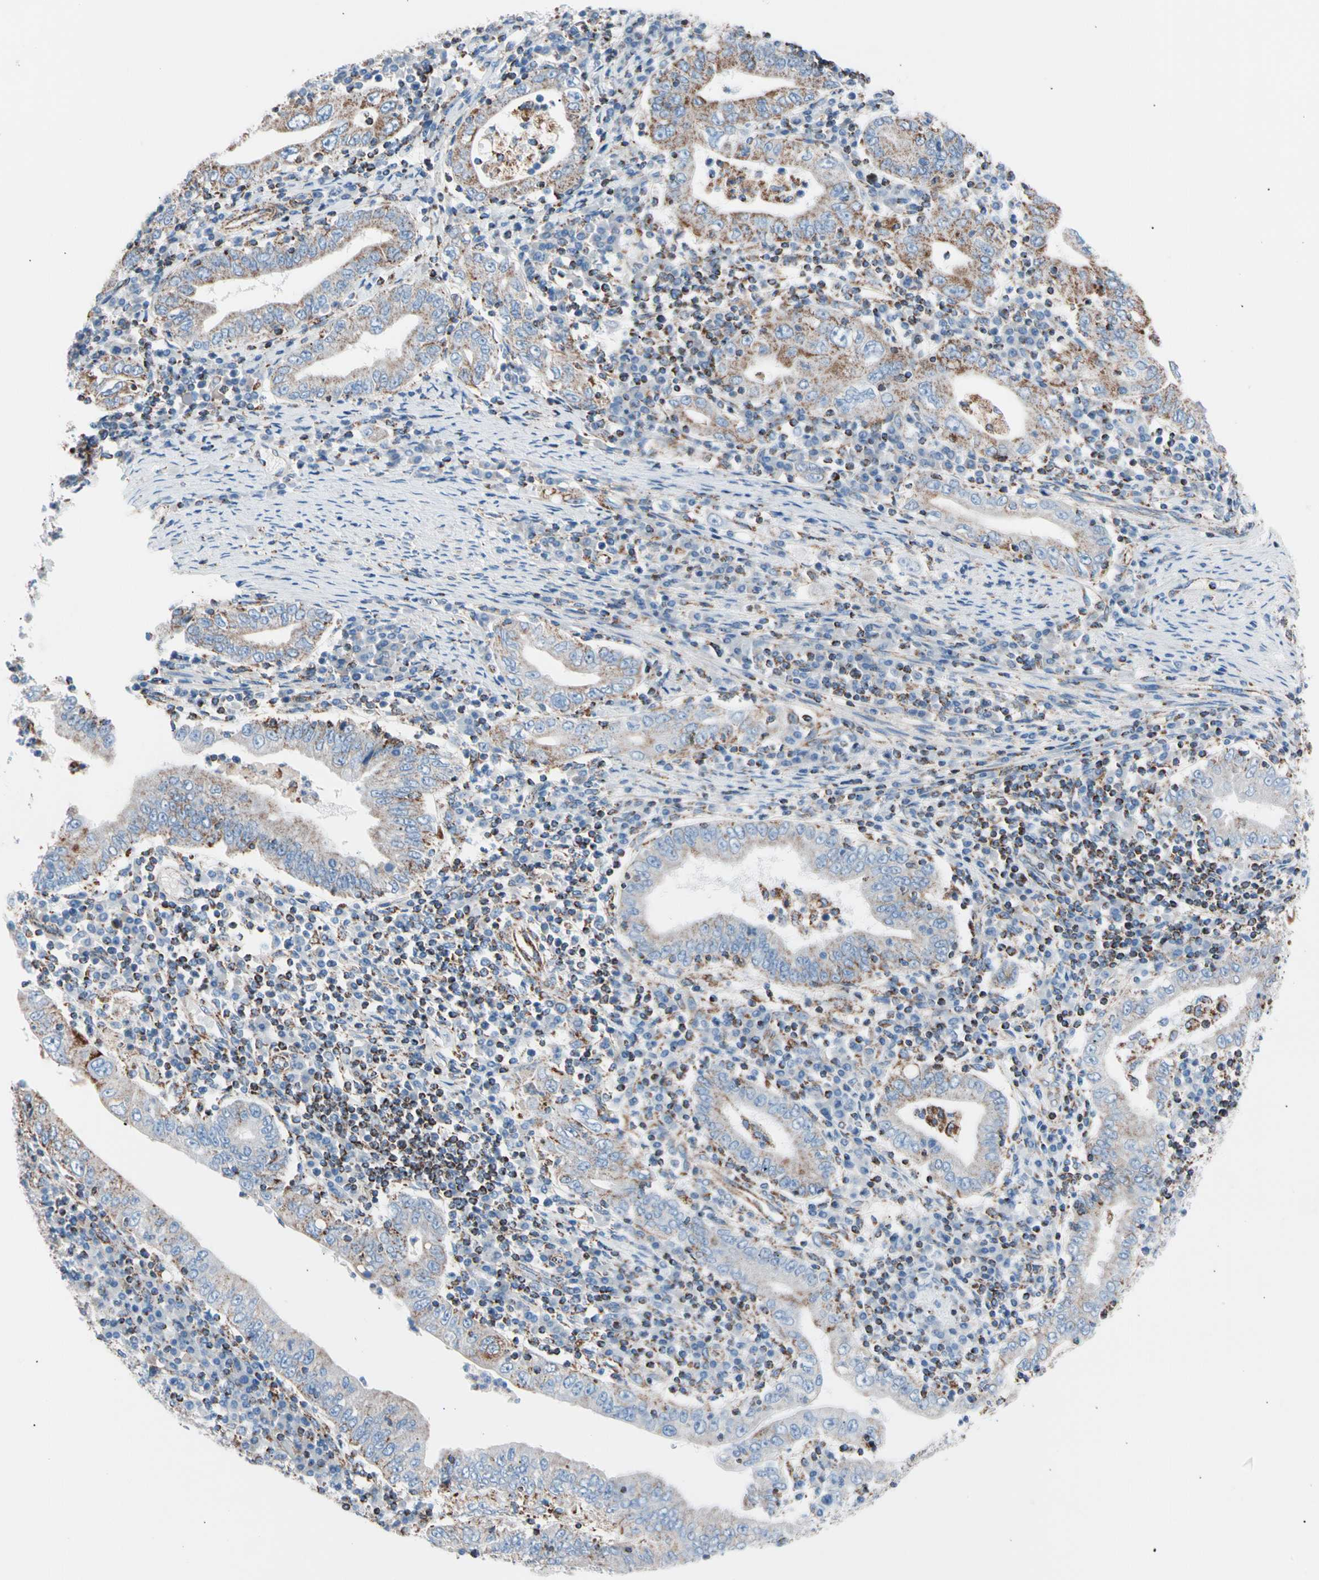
{"staining": {"intensity": "moderate", "quantity": "25%-75%", "location": "cytoplasmic/membranous"}, "tissue": "stomach cancer", "cell_type": "Tumor cells", "image_type": "cancer", "snomed": [{"axis": "morphology", "description": "Normal tissue, NOS"}, {"axis": "morphology", "description": "Adenocarcinoma, NOS"}, {"axis": "topography", "description": "Esophagus"}, {"axis": "topography", "description": "Stomach, upper"}, {"axis": "topography", "description": "Peripheral nerve tissue"}], "caption": "Moderate cytoplasmic/membranous staining is appreciated in about 25%-75% of tumor cells in stomach cancer (adenocarcinoma).", "gene": "HK1", "patient": {"sex": "male", "age": 62}}